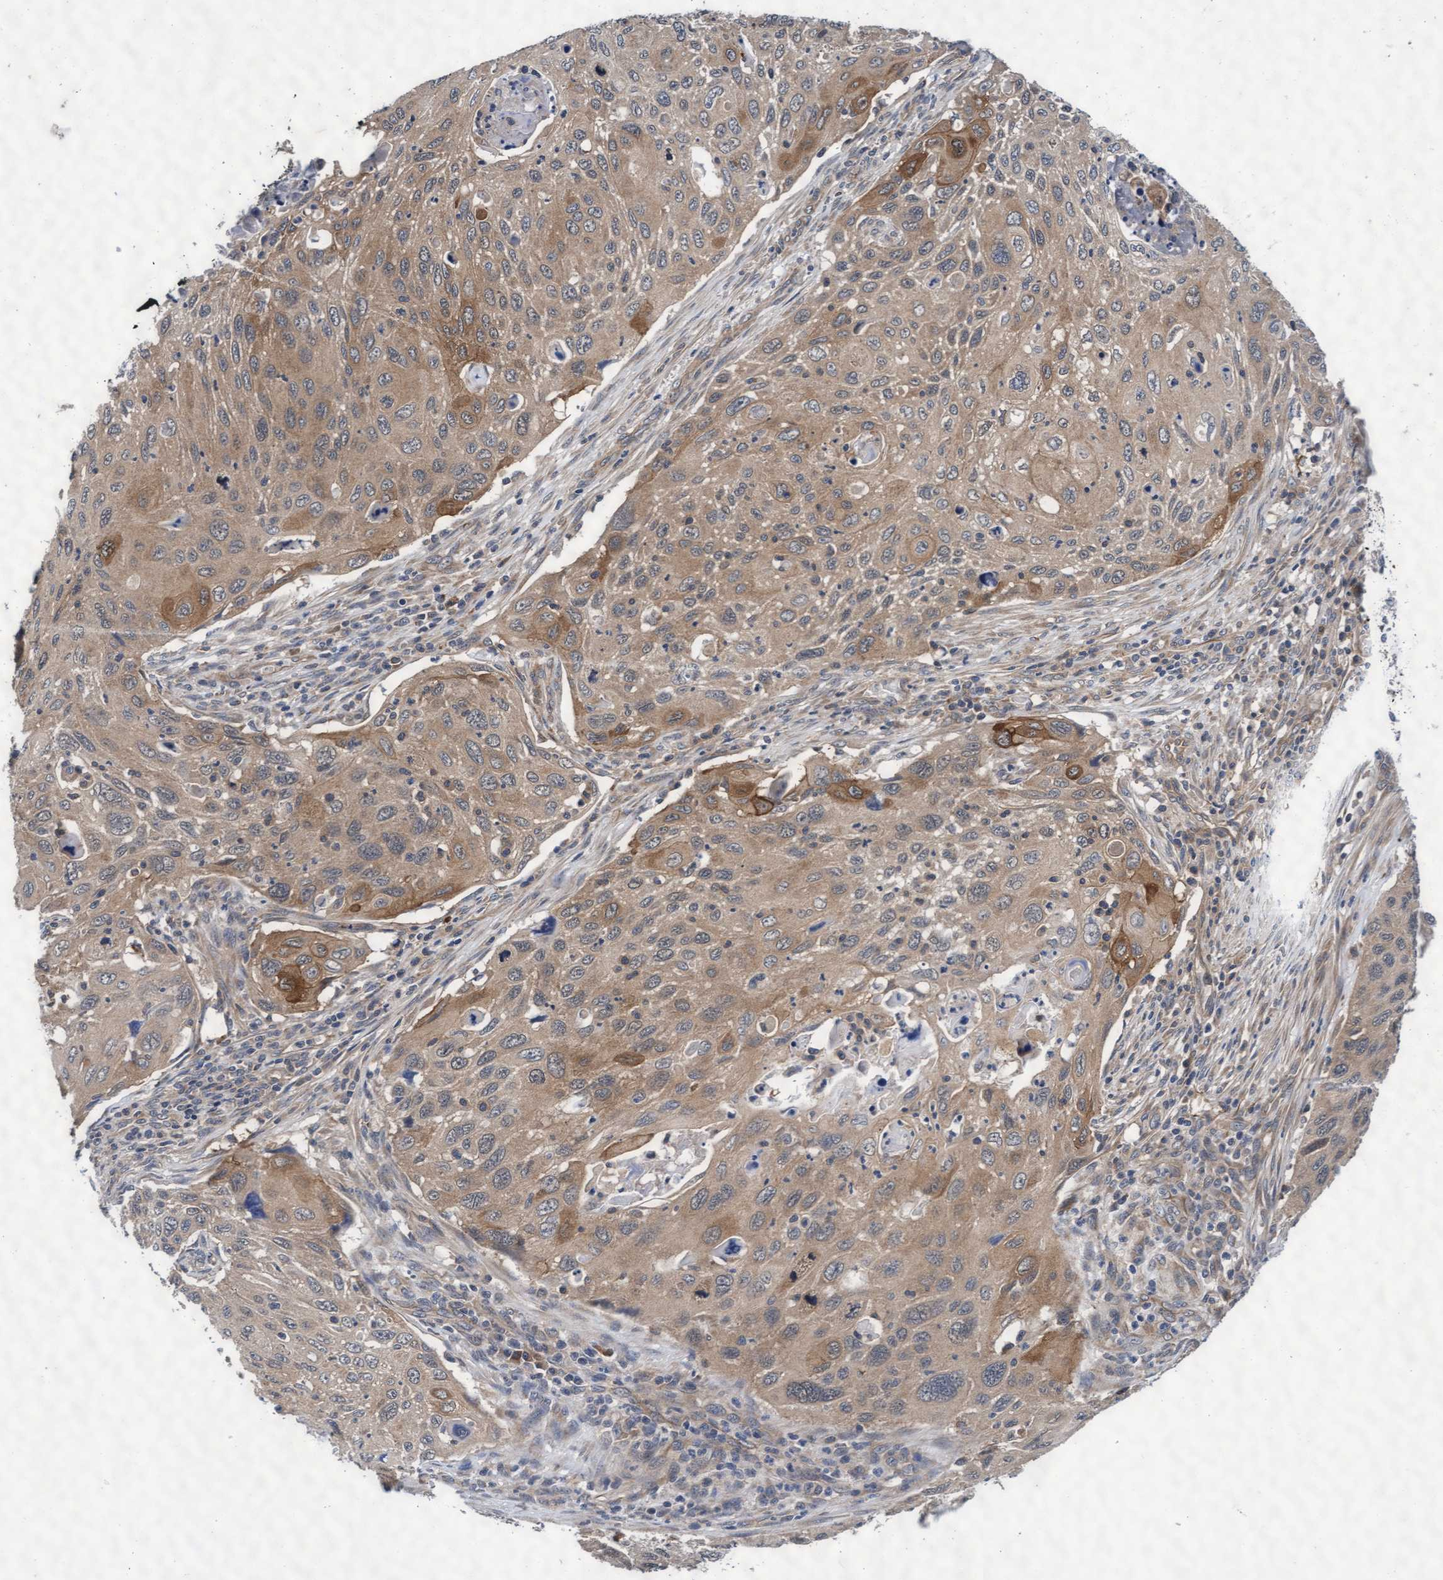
{"staining": {"intensity": "moderate", "quantity": ">75%", "location": "cytoplasmic/membranous"}, "tissue": "cervical cancer", "cell_type": "Tumor cells", "image_type": "cancer", "snomed": [{"axis": "morphology", "description": "Squamous cell carcinoma, NOS"}, {"axis": "topography", "description": "Cervix"}], "caption": "DAB (3,3'-diaminobenzidine) immunohistochemical staining of human cervical cancer (squamous cell carcinoma) shows moderate cytoplasmic/membranous protein positivity in about >75% of tumor cells.", "gene": "EFCAB13", "patient": {"sex": "female", "age": 70}}